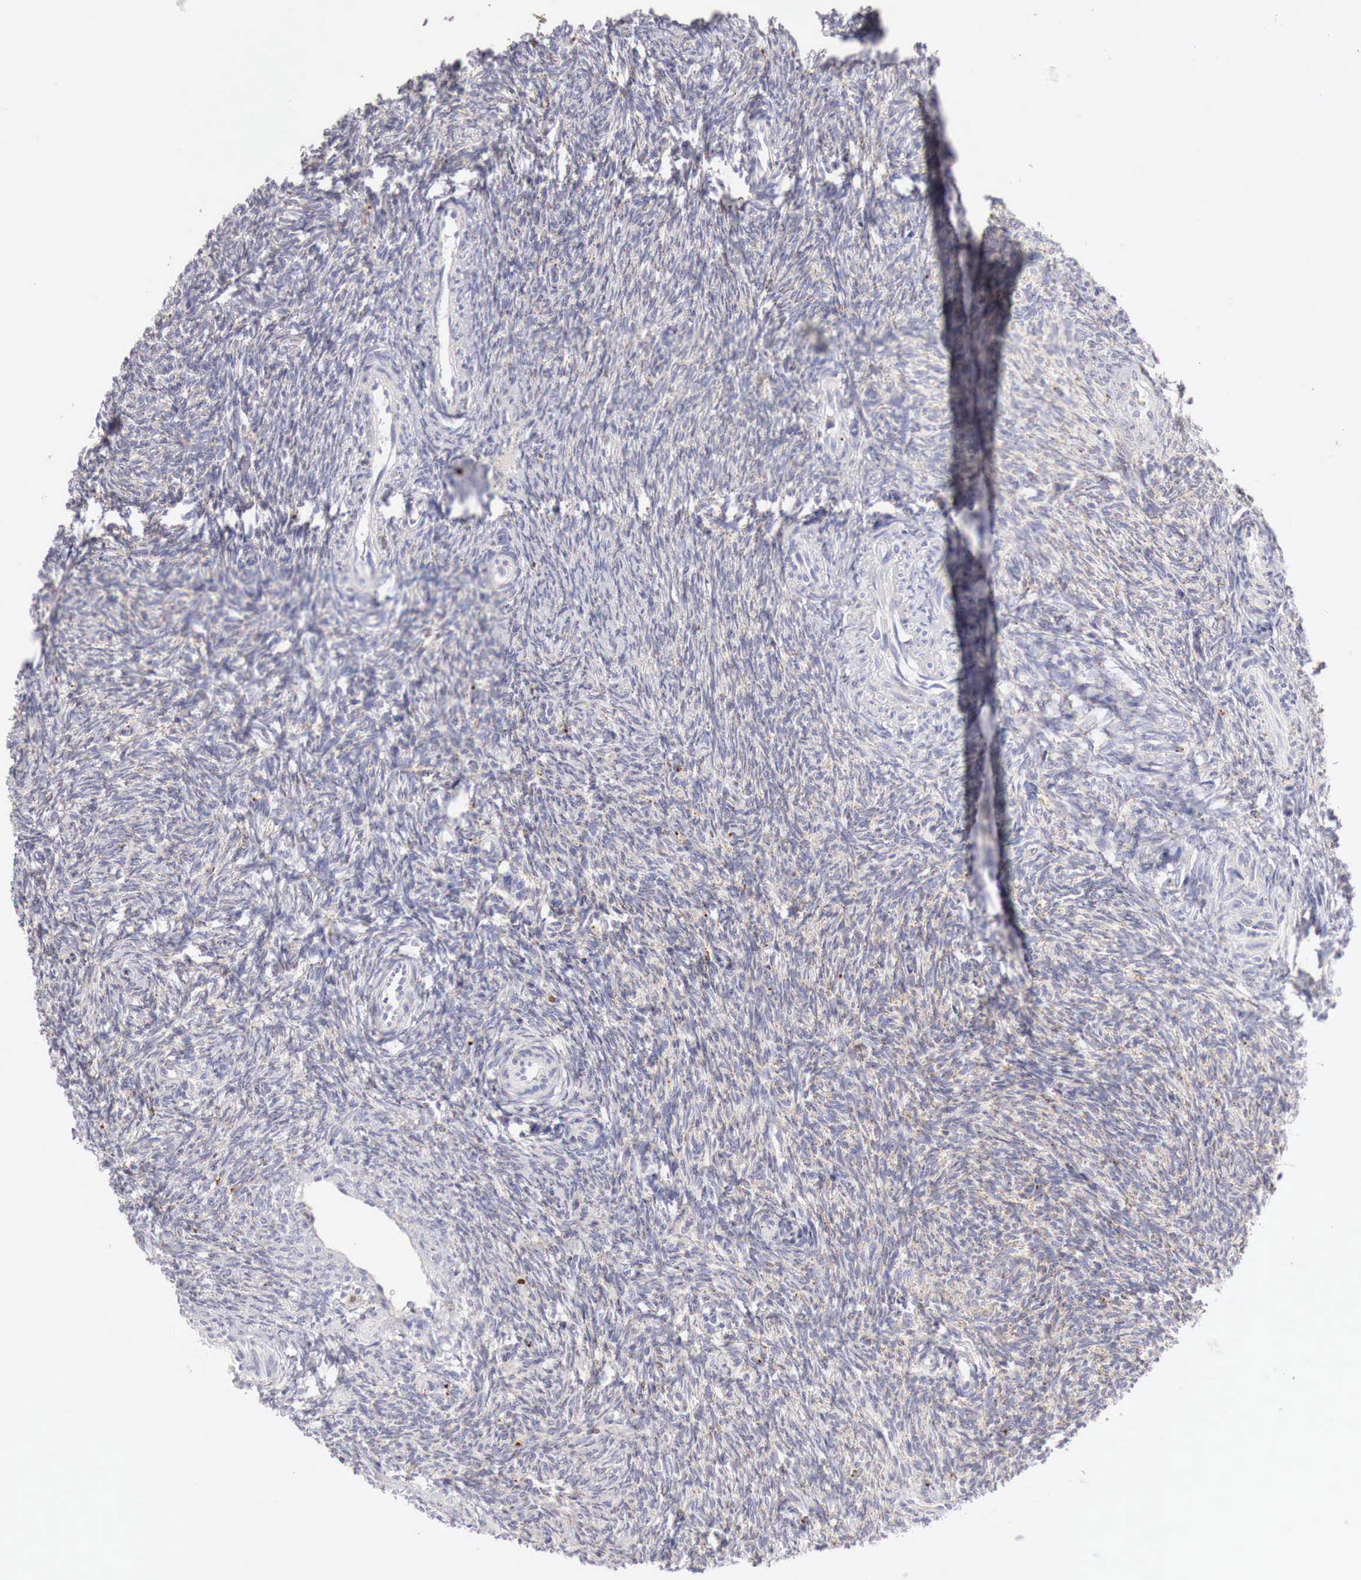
{"staining": {"intensity": "negative", "quantity": "none", "location": "none"}, "tissue": "ovary", "cell_type": "Follicle cells", "image_type": "normal", "snomed": [{"axis": "morphology", "description": "Normal tissue, NOS"}, {"axis": "topography", "description": "Ovary"}], "caption": "This is a photomicrograph of IHC staining of normal ovary, which shows no staining in follicle cells.", "gene": "GLA", "patient": {"sex": "female", "age": 32}}